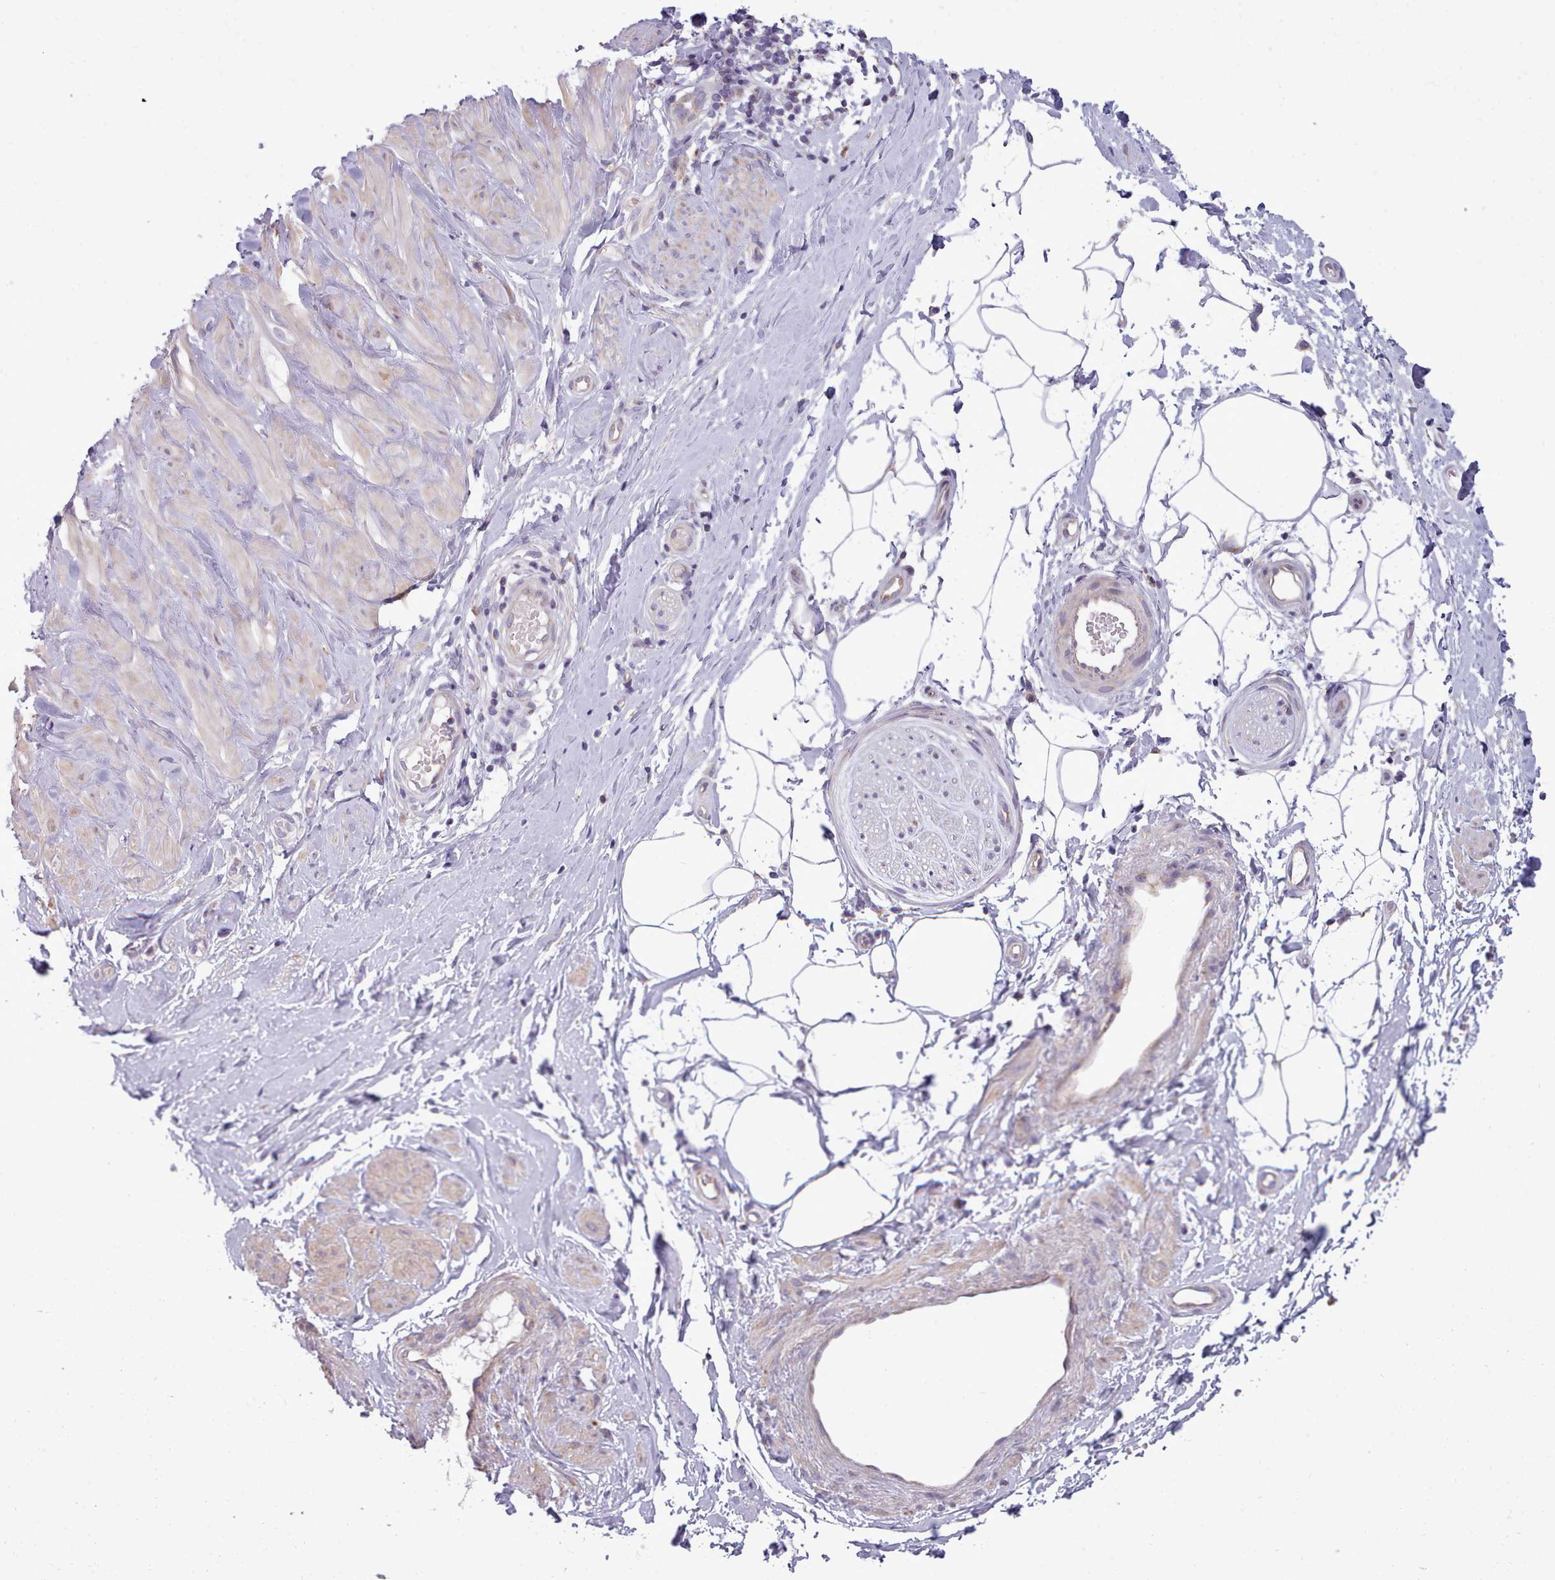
{"staining": {"intensity": "negative", "quantity": "none", "location": "none"}, "tissue": "adipose tissue", "cell_type": "Adipocytes", "image_type": "normal", "snomed": [{"axis": "morphology", "description": "Normal tissue, NOS"}, {"axis": "topography", "description": "Soft tissue"}, {"axis": "topography", "description": "Adipose tissue"}, {"axis": "topography", "description": "Vascular tissue"}, {"axis": "topography", "description": "Peripheral nerve tissue"}], "caption": "There is no significant expression in adipocytes of adipose tissue. (Immunohistochemistry, brightfield microscopy, high magnification).", "gene": "SLC52A3", "patient": {"sex": "male", "age": 74}}